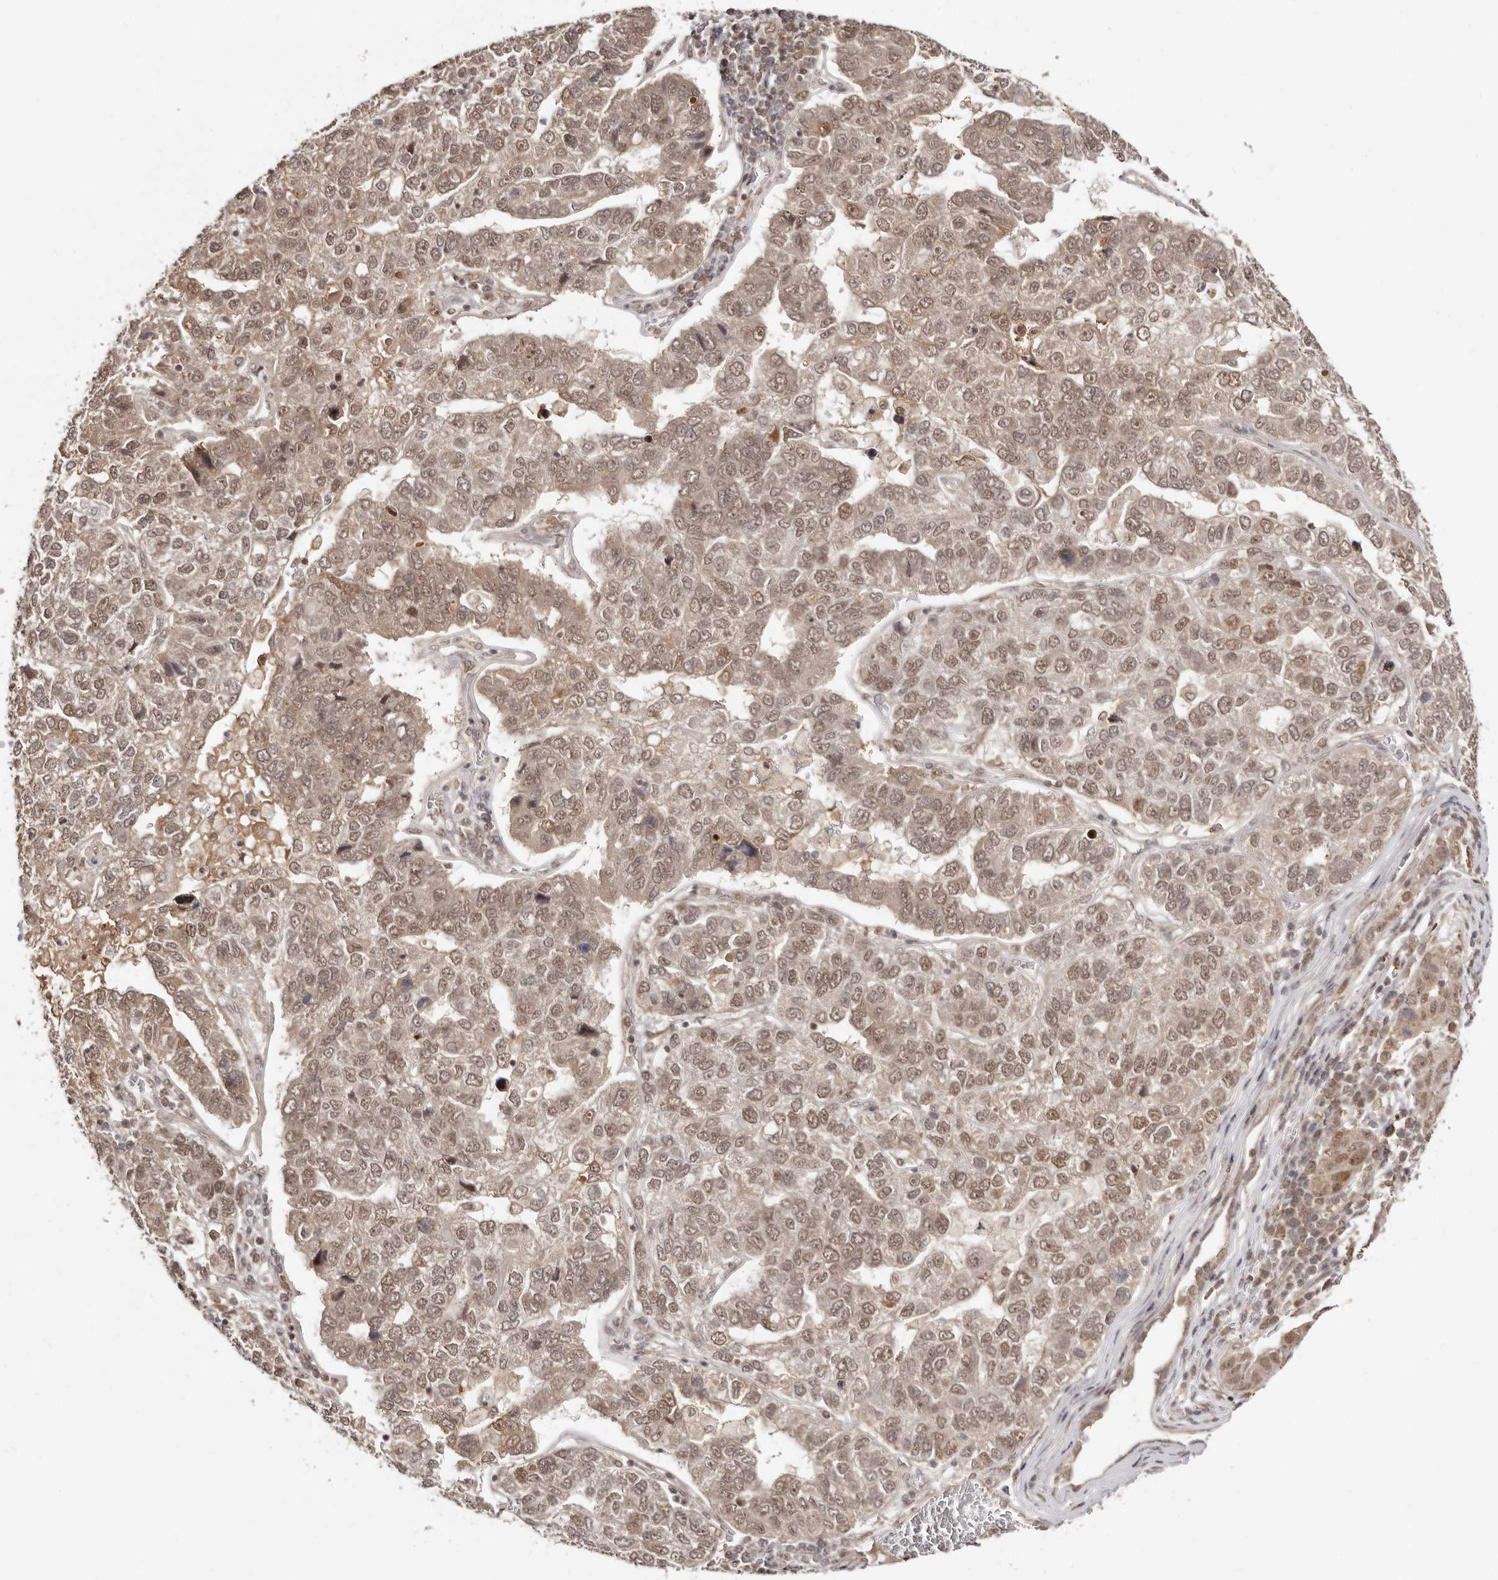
{"staining": {"intensity": "moderate", "quantity": ">75%", "location": "cytoplasmic/membranous,nuclear"}, "tissue": "pancreatic cancer", "cell_type": "Tumor cells", "image_type": "cancer", "snomed": [{"axis": "morphology", "description": "Adenocarcinoma, NOS"}, {"axis": "topography", "description": "Pancreas"}], "caption": "Immunohistochemical staining of human pancreatic cancer (adenocarcinoma) reveals medium levels of moderate cytoplasmic/membranous and nuclear staining in approximately >75% of tumor cells. The protein of interest is stained brown, and the nuclei are stained in blue (DAB IHC with brightfield microscopy, high magnification).", "gene": "MED8", "patient": {"sex": "female", "age": 61}}